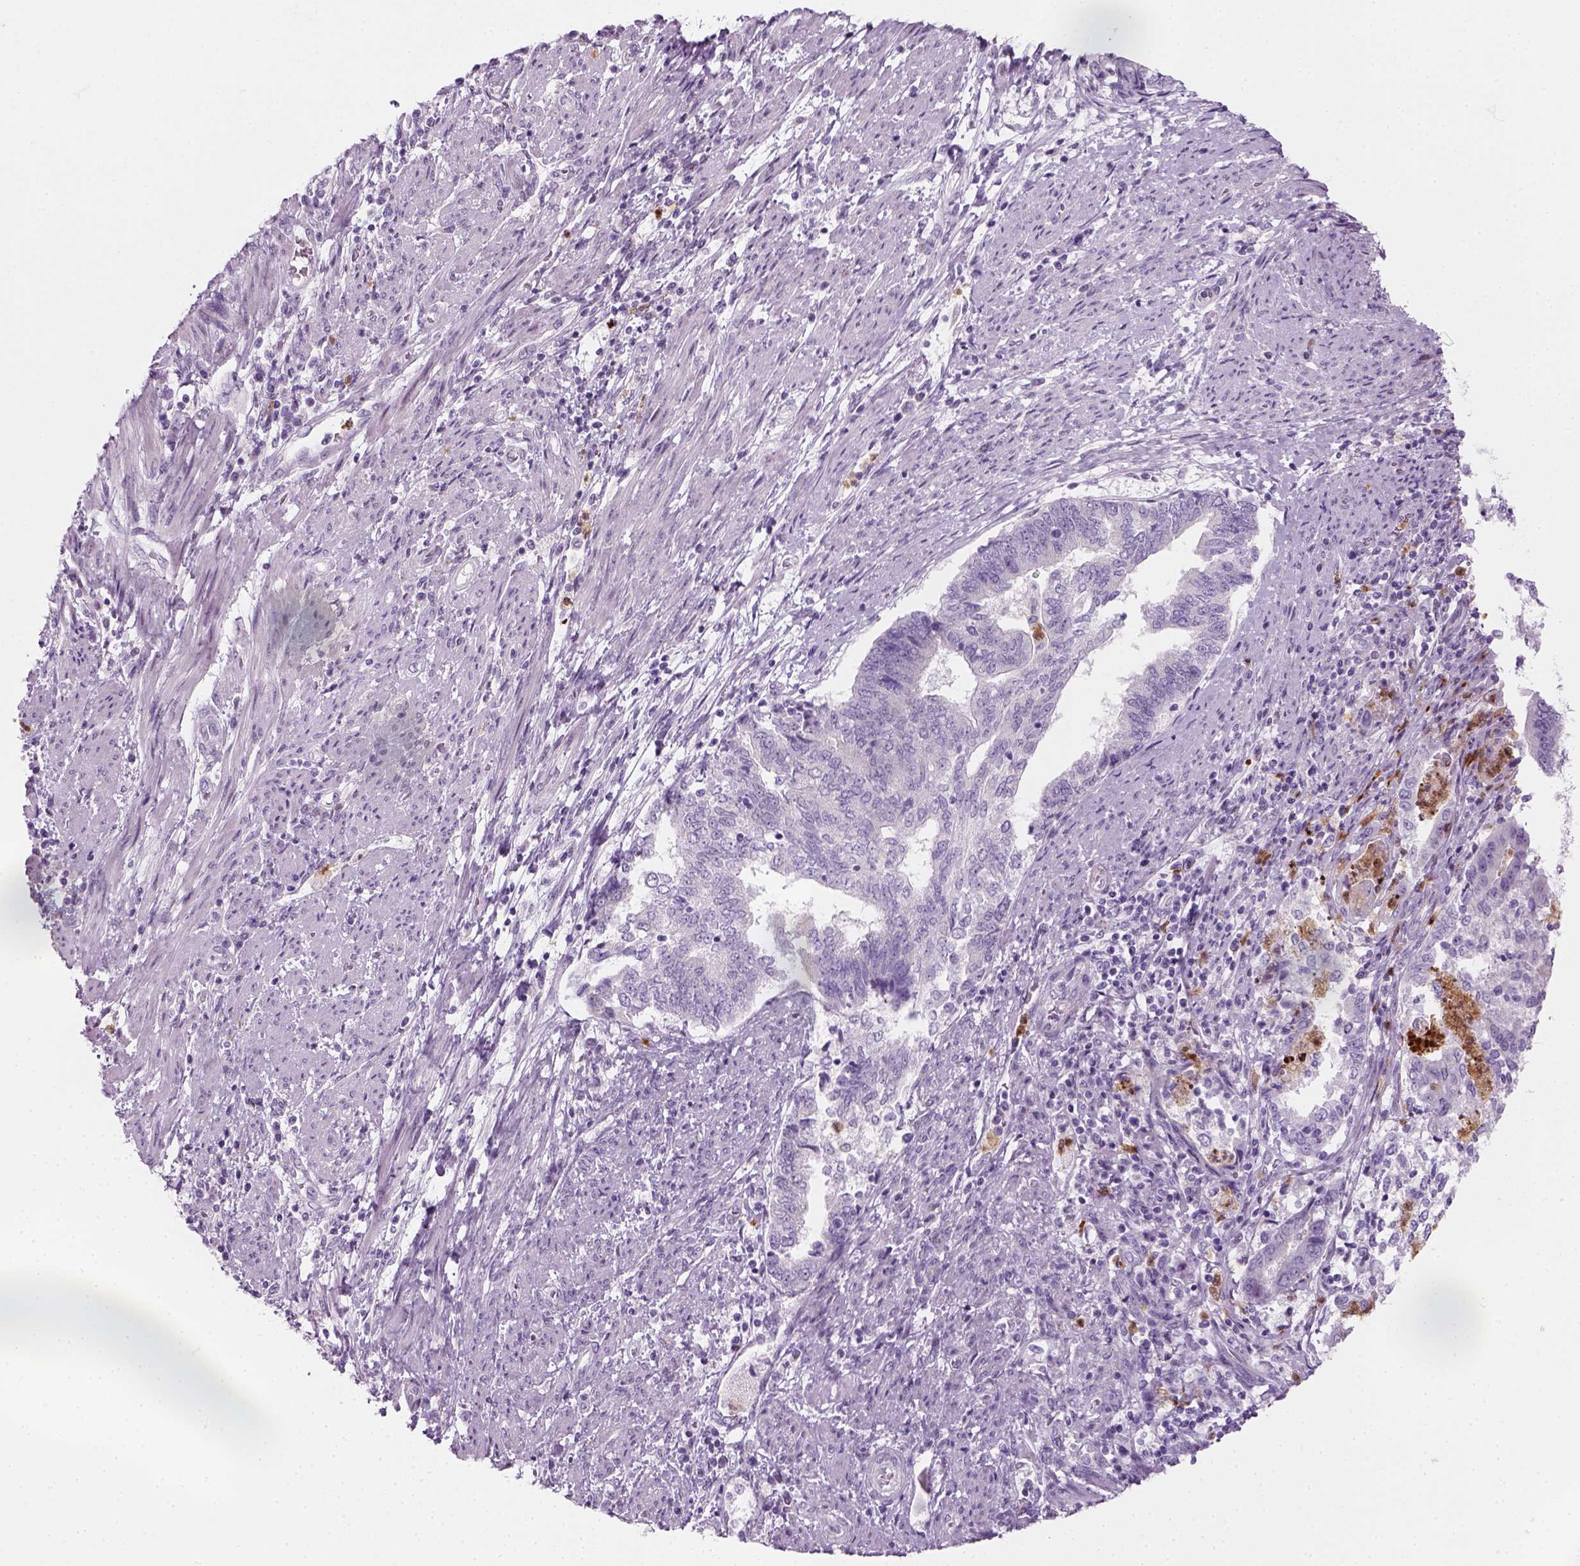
{"staining": {"intensity": "negative", "quantity": "none", "location": "none"}, "tissue": "endometrial cancer", "cell_type": "Tumor cells", "image_type": "cancer", "snomed": [{"axis": "morphology", "description": "Adenocarcinoma, NOS"}, {"axis": "topography", "description": "Endometrium"}], "caption": "High power microscopy micrograph of an immunohistochemistry (IHC) histopathology image of endometrial adenocarcinoma, revealing no significant positivity in tumor cells.", "gene": "IL4", "patient": {"sex": "female", "age": 65}}